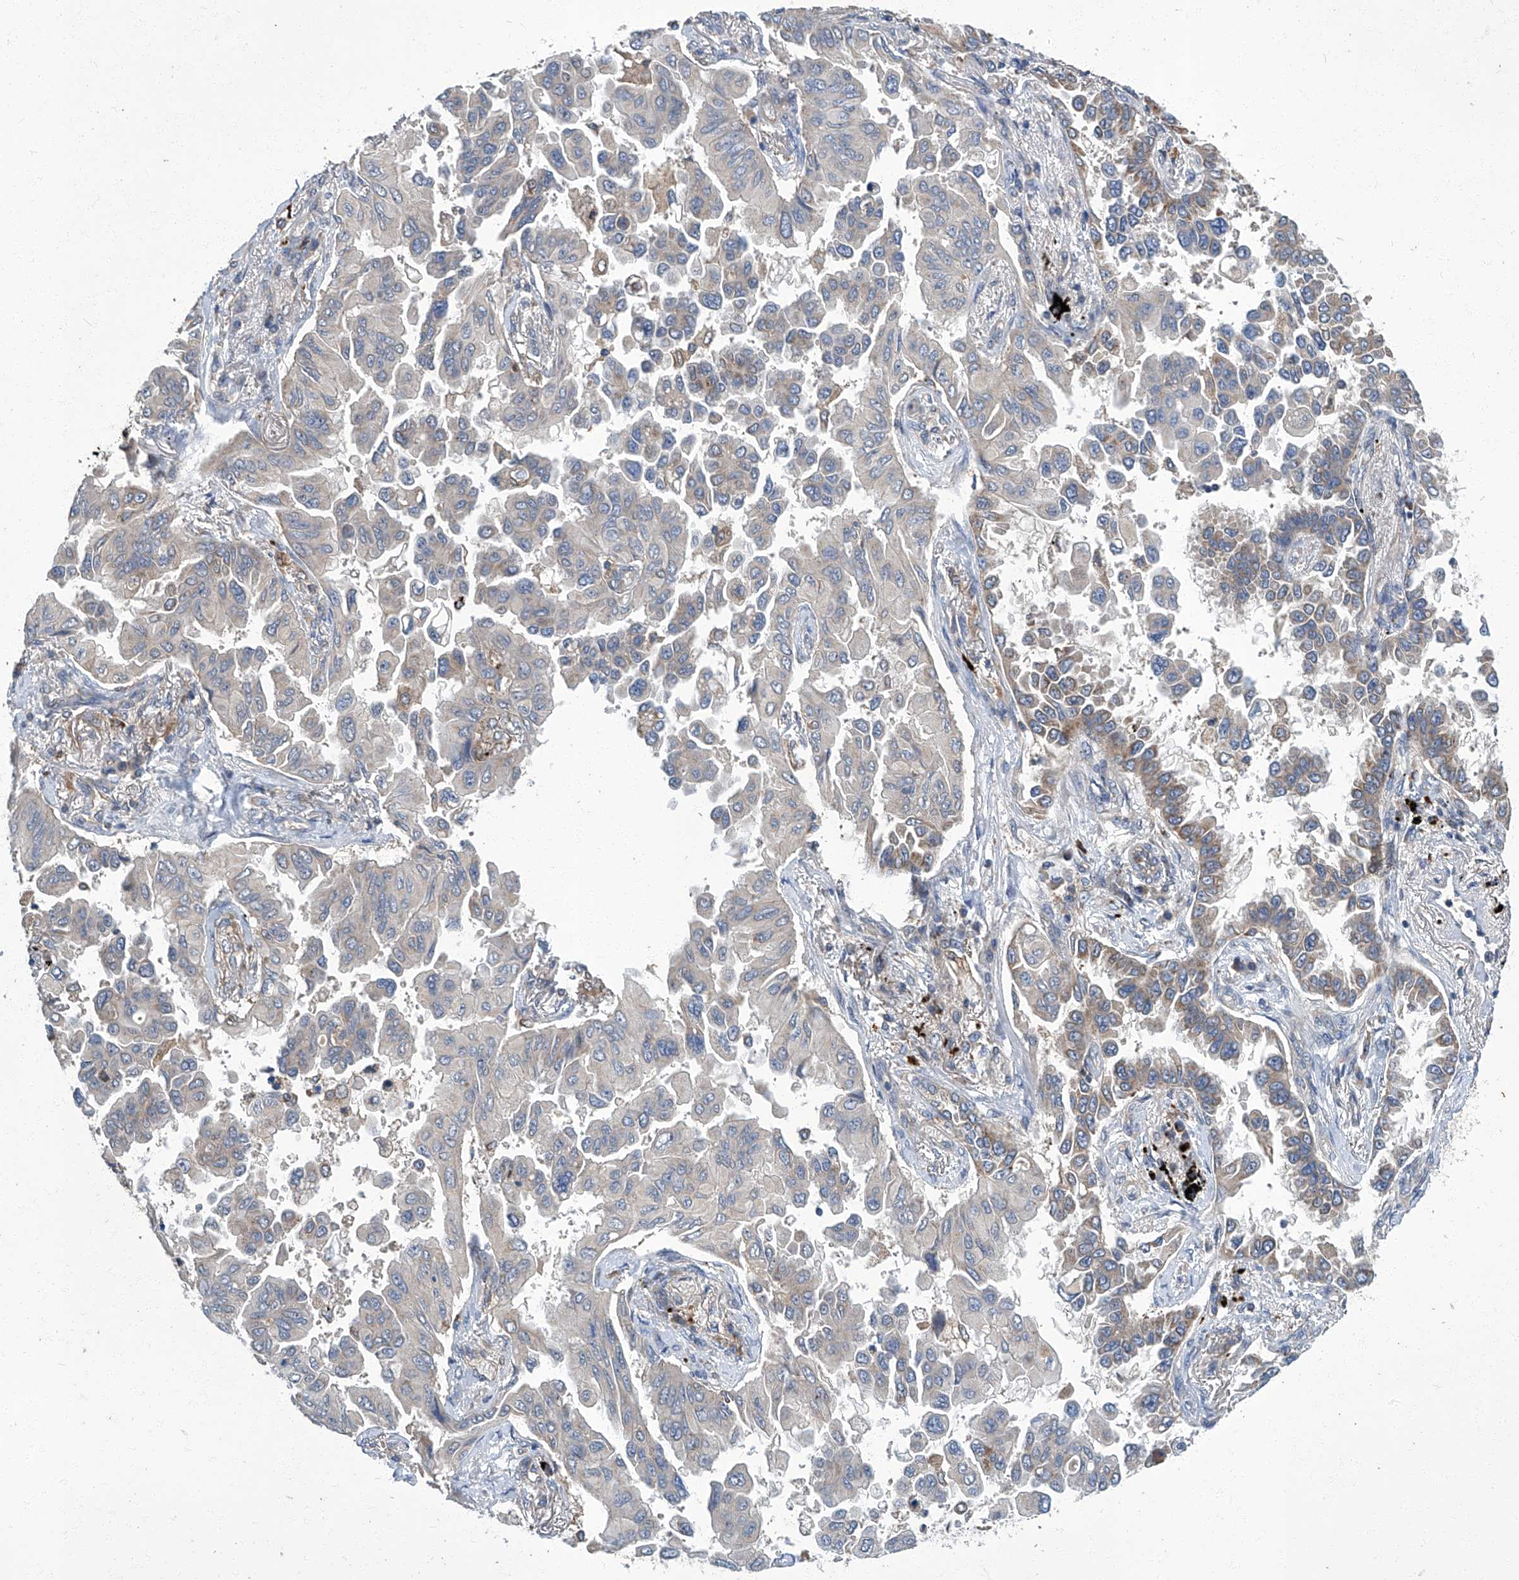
{"staining": {"intensity": "moderate", "quantity": "25%-75%", "location": "cytoplasmic/membranous"}, "tissue": "lung cancer", "cell_type": "Tumor cells", "image_type": "cancer", "snomed": [{"axis": "morphology", "description": "Adenocarcinoma, NOS"}, {"axis": "topography", "description": "Lung"}], "caption": "Tumor cells exhibit medium levels of moderate cytoplasmic/membranous staining in approximately 25%-75% of cells in lung cancer (adenocarcinoma).", "gene": "TNFRSF13B", "patient": {"sex": "female", "age": 67}}